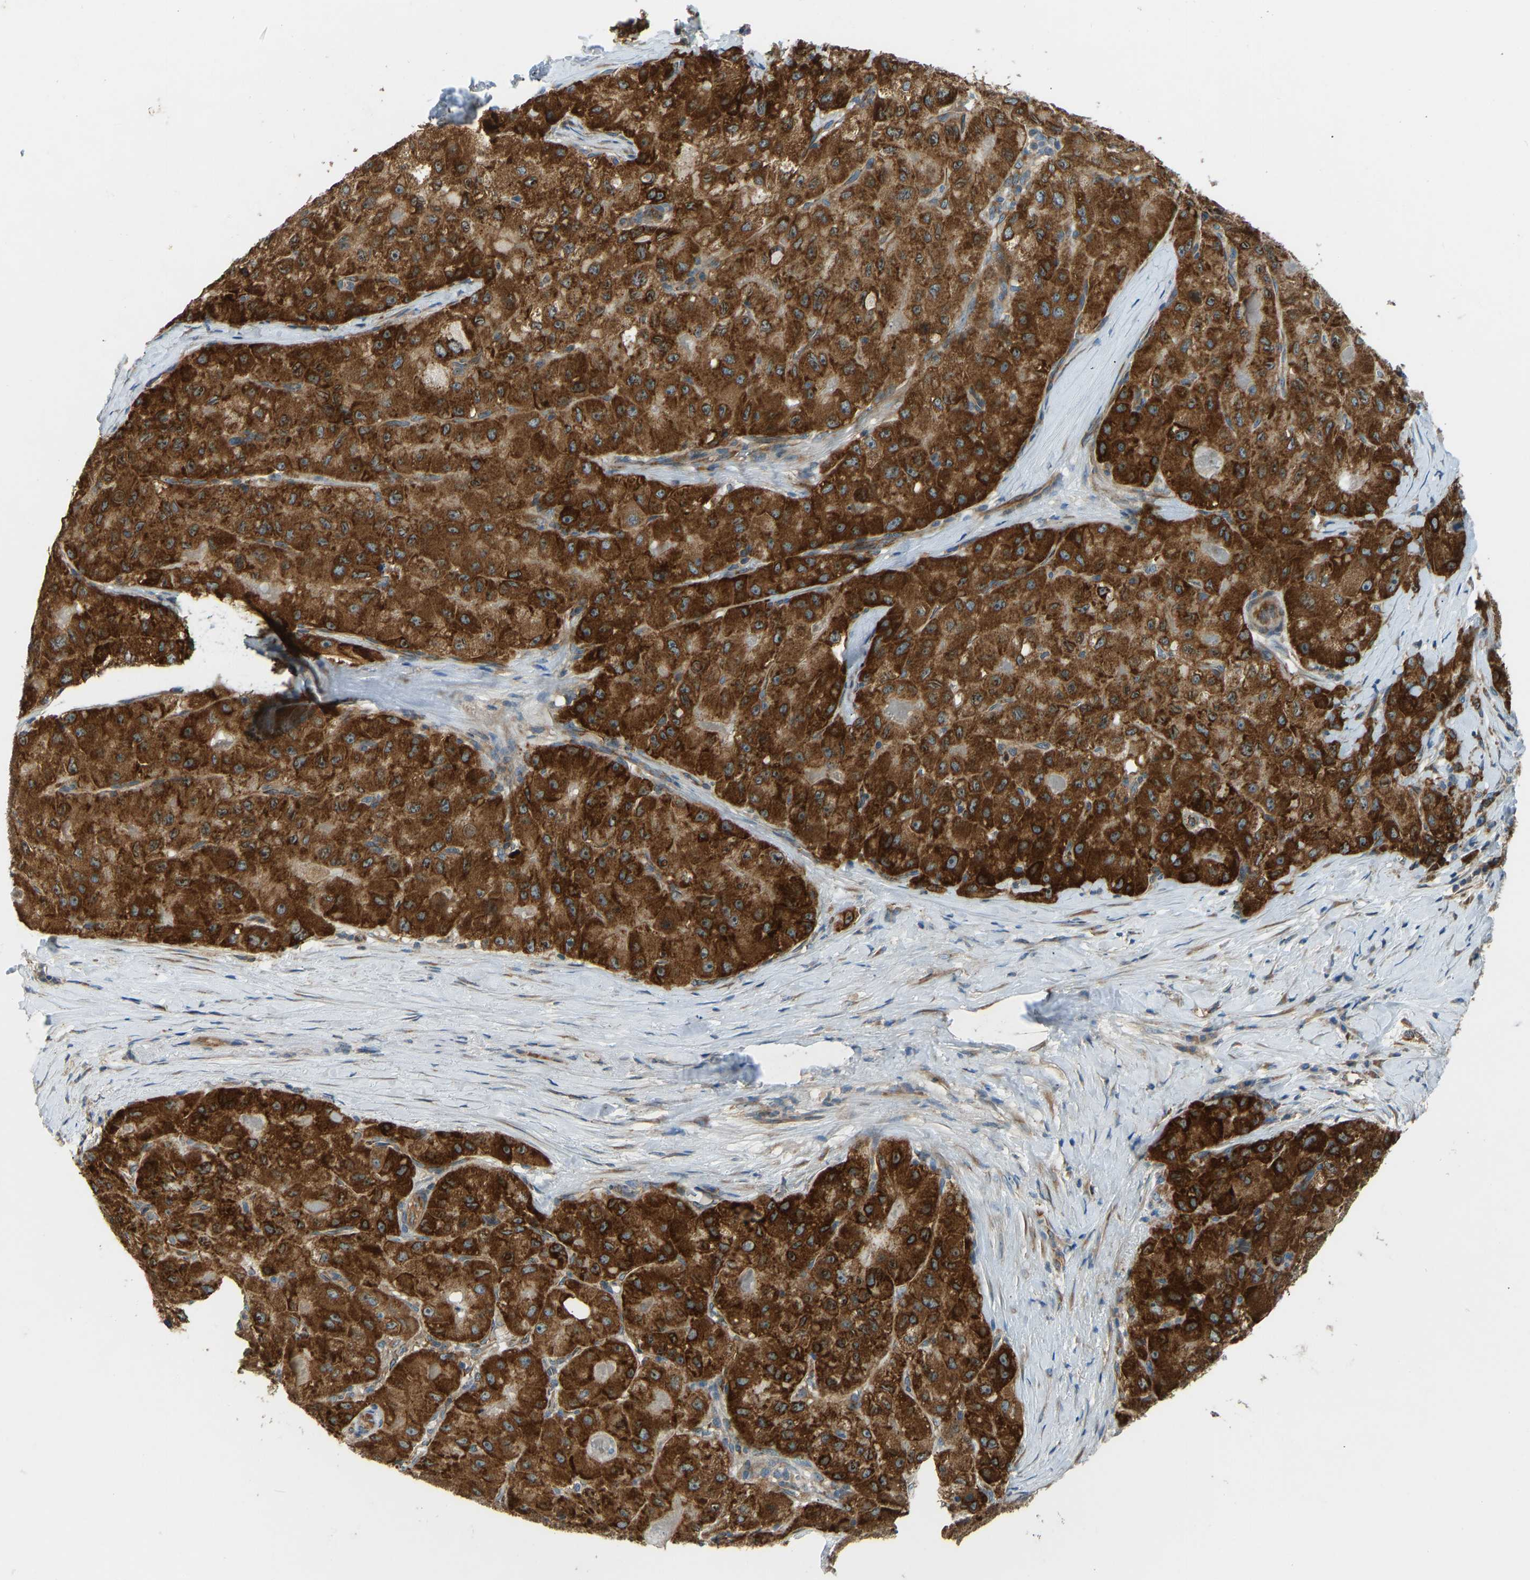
{"staining": {"intensity": "strong", "quantity": ">75%", "location": "cytoplasmic/membranous"}, "tissue": "liver cancer", "cell_type": "Tumor cells", "image_type": "cancer", "snomed": [{"axis": "morphology", "description": "Carcinoma, Hepatocellular, NOS"}, {"axis": "topography", "description": "Liver"}], "caption": "This image demonstrates immunohistochemistry (IHC) staining of human liver cancer, with high strong cytoplasmic/membranous positivity in about >75% of tumor cells.", "gene": "STAU2", "patient": {"sex": "male", "age": 80}}